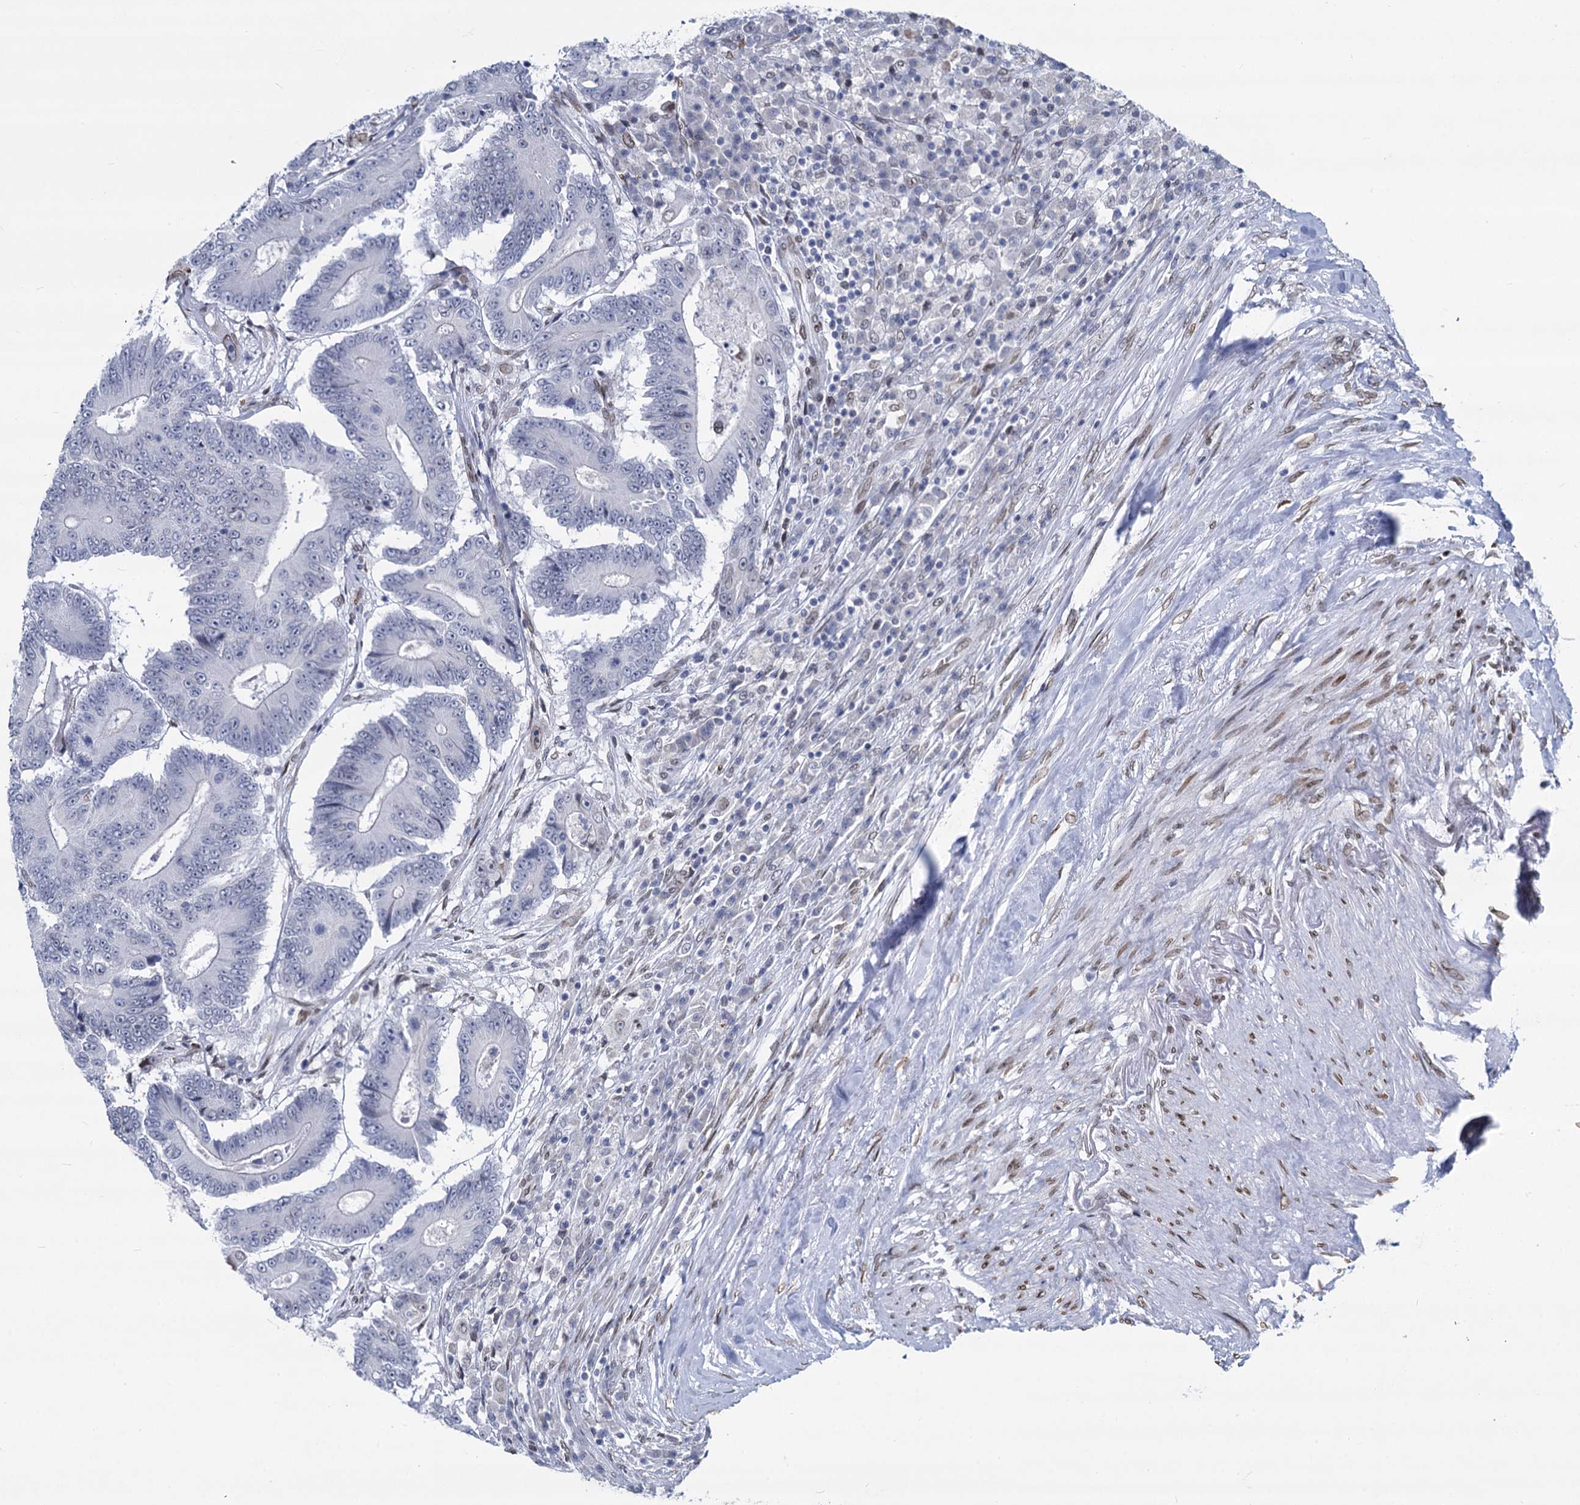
{"staining": {"intensity": "negative", "quantity": "none", "location": "none"}, "tissue": "colorectal cancer", "cell_type": "Tumor cells", "image_type": "cancer", "snomed": [{"axis": "morphology", "description": "Adenocarcinoma, NOS"}, {"axis": "topography", "description": "Colon"}], "caption": "This is an immunohistochemistry micrograph of human adenocarcinoma (colorectal). There is no positivity in tumor cells.", "gene": "PRSS35", "patient": {"sex": "male", "age": 83}}